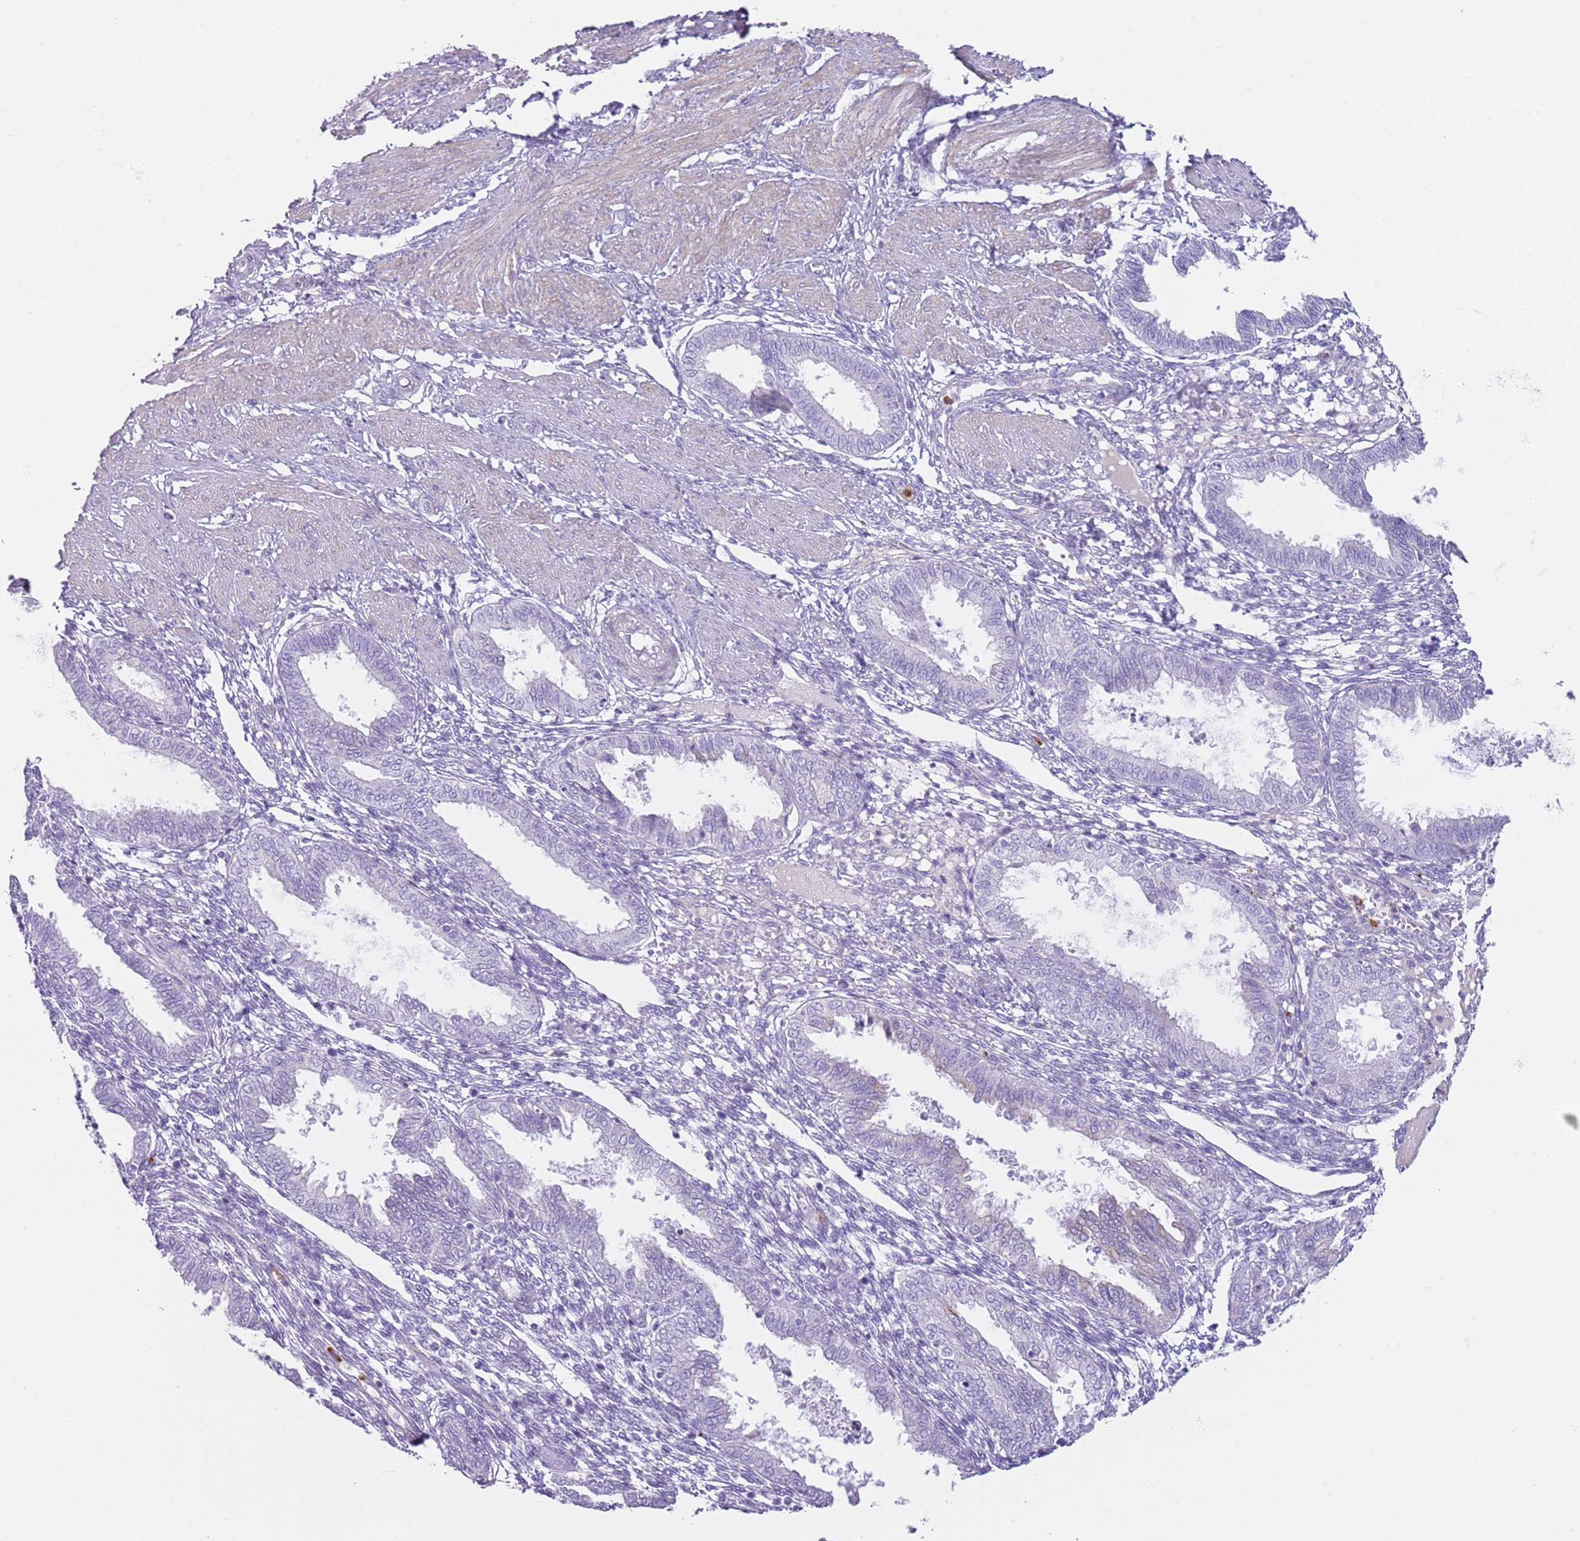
{"staining": {"intensity": "negative", "quantity": "none", "location": "none"}, "tissue": "endometrium", "cell_type": "Cells in endometrial stroma", "image_type": "normal", "snomed": [{"axis": "morphology", "description": "Normal tissue, NOS"}, {"axis": "topography", "description": "Endometrium"}], "caption": "An IHC image of normal endometrium is shown. There is no staining in cells in endometrial stroma of endometrium.", "gene": "CD177", "patient": {"sex": "female", "age": 33}}